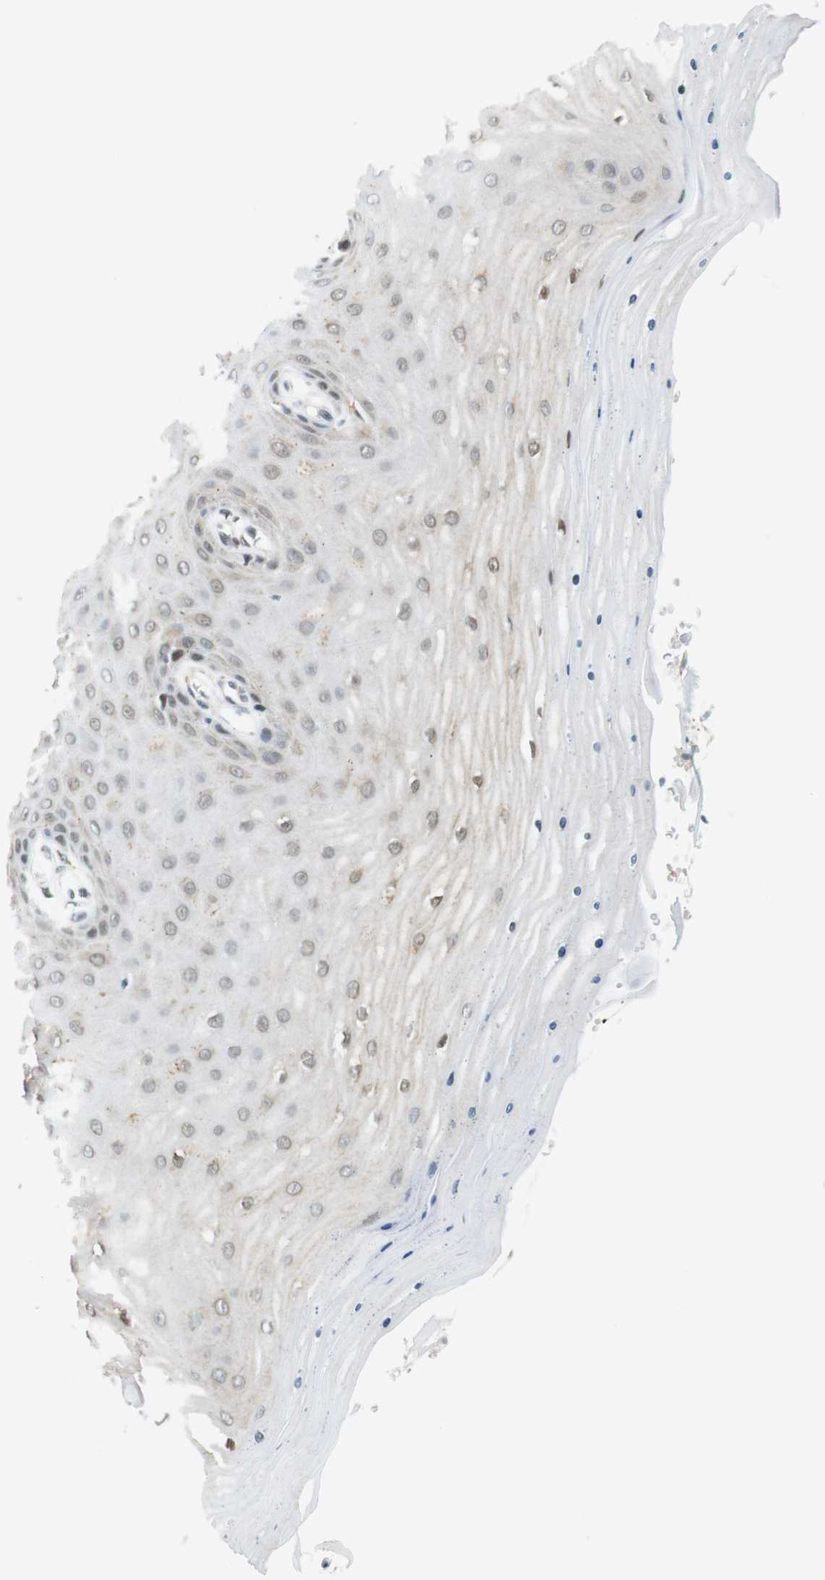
{"staining": {"intensity": "moderate", "quantity": ">75%", "location": "cytoplasmic/membranous,nuclear"}, "tissue": "cervix", "cell_type": "Glandular cells", "image_type": "normal", "snomed": [{"axis": "morphology", "description": "Normal tissue, NOS"}, {"axis": "topography", "description": "Cervix"}], "caption": "Immunohistochemistry image of unremarkable cervix: cervix stained using IHC demonstrates medium levels of moderate protein expression localized specifically in the cytoplasmic/membranous,nuclear of glandular cells, appearing as a cytoplasmic/membranous,nuclear brown color.", "gene": "RNF38", "patient": {"sex": "female", "age": 55}}